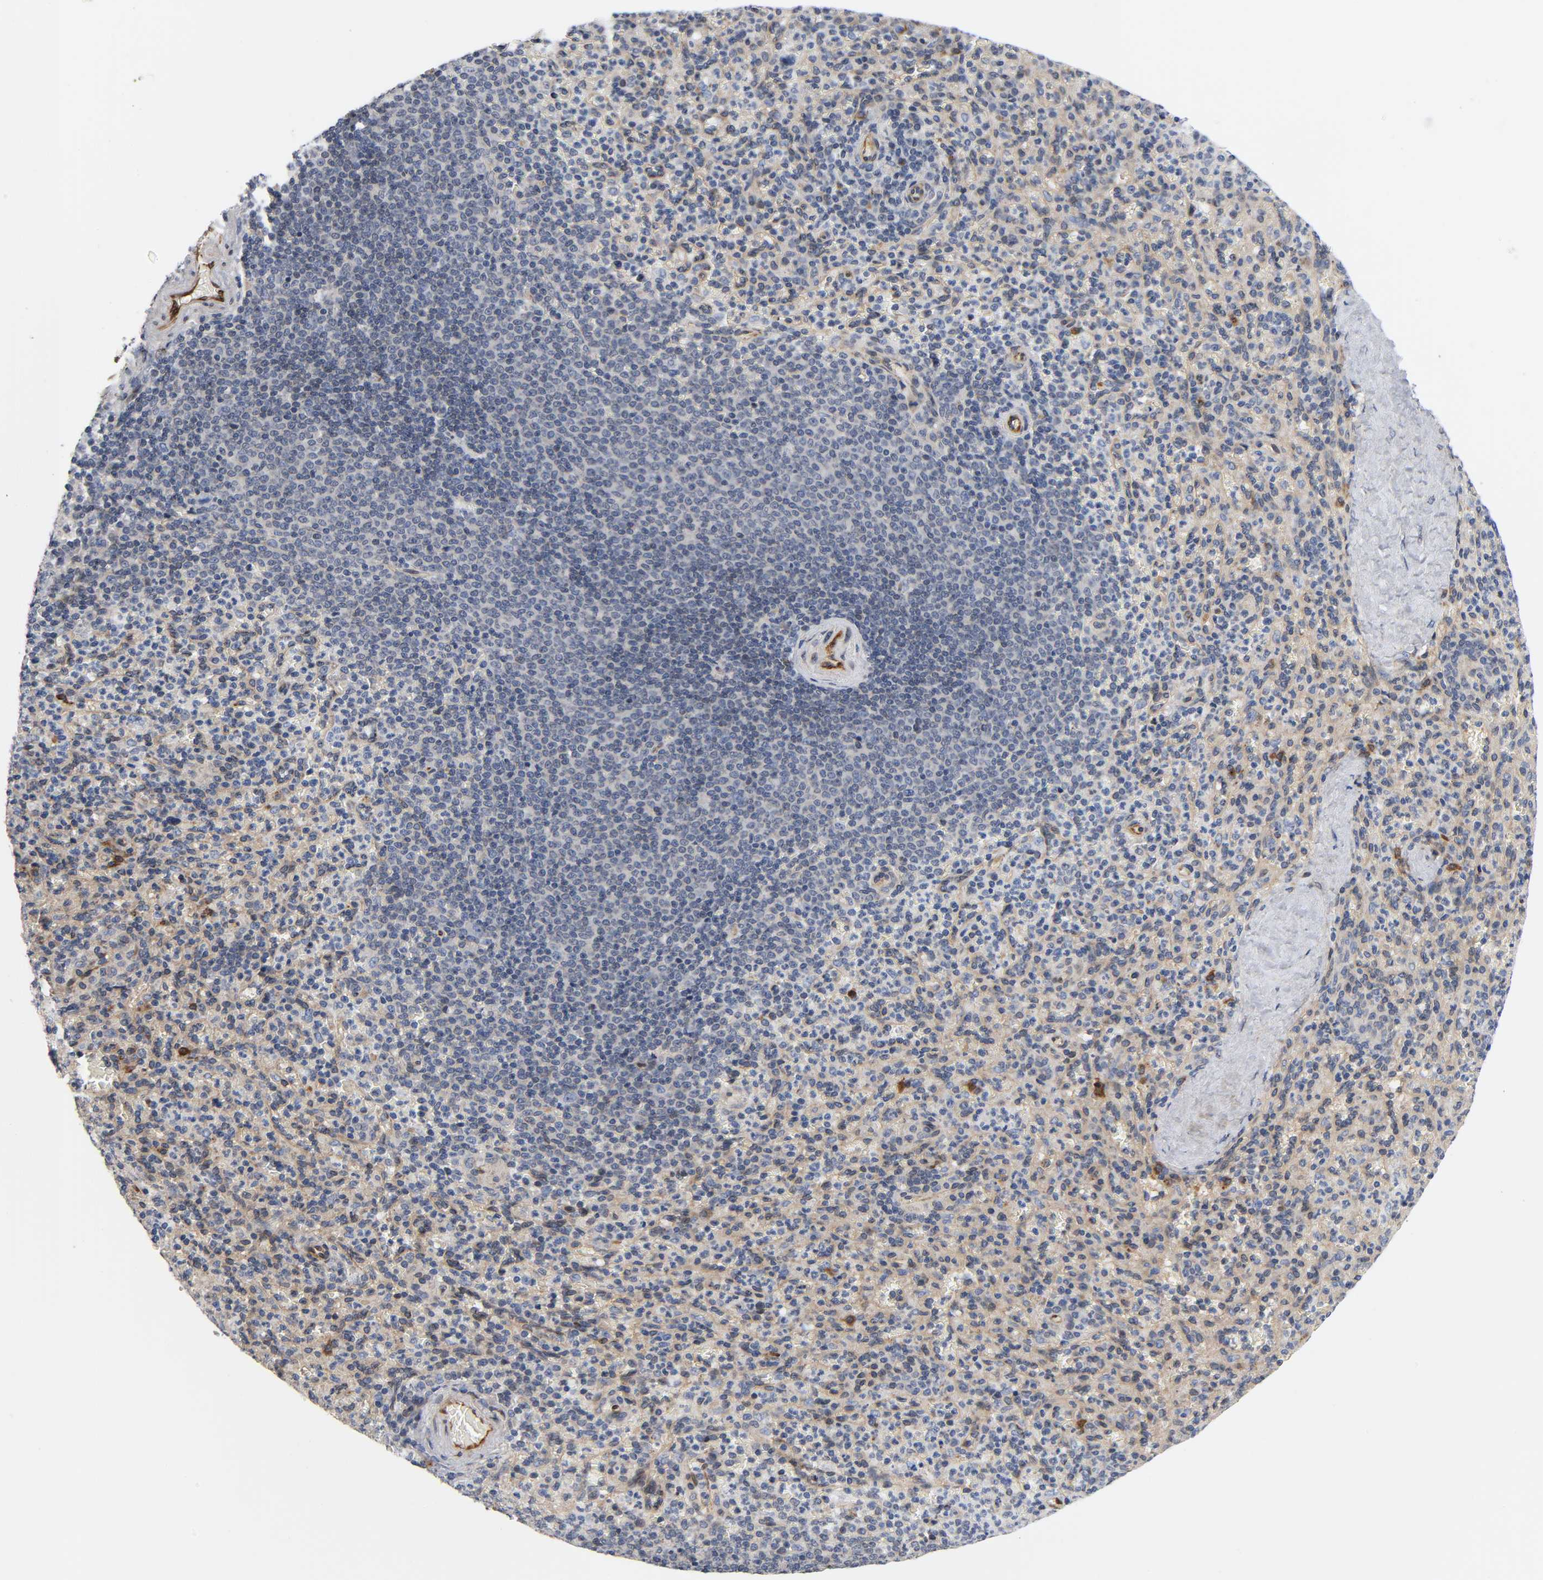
{"staining": {"intensity": "weak", "quantity": "<25%", "location": "cytoplasmic/membranous"}, "tissue": "spleen", "cell_type": "Cells in red pulp", "image_type": "normal", "snomed": [{"axis": "morphology", "description": "Normal tissue, NOS"}, {"axis": "topography", "description": "Spleen"}], "caption": "Immunohistochemical staining of unremarkable spleen exhibits no significant expression in cells in red pulp. Nuclei are stained in blue.", "gene": "ASB6", "patient": {"sex": "male", "age": 36}}